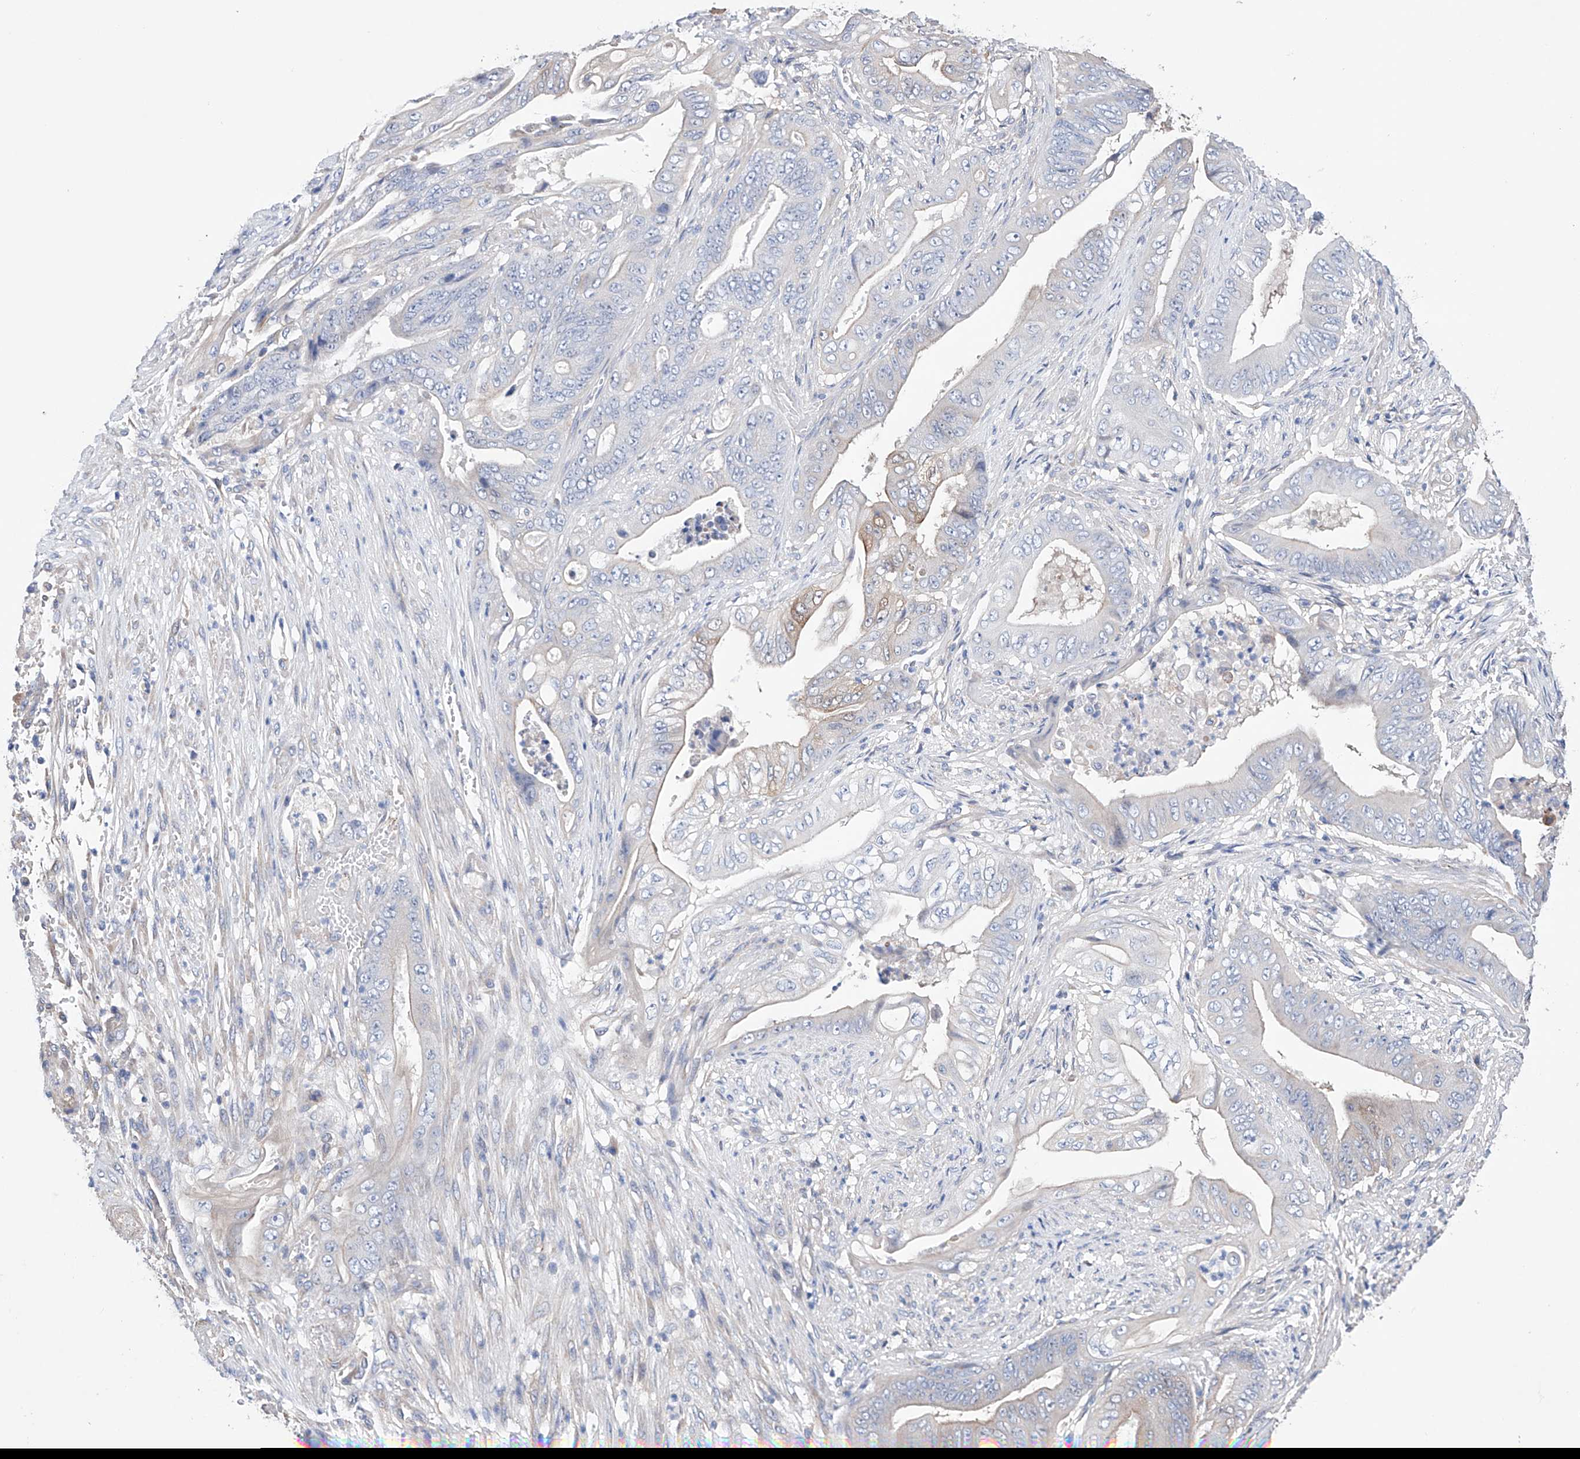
{"staining": {"intensity": "negative", "quantity": "none", "location": "none"}, "tissue": "stomach cancer", "cell_type": "Tumor cells", "image_type": "cancer", "snomed": [{"axis": "morphology", "description": "Adenocarcinoma, NOS"}, {"axis": "topography", "description": "Stomach"}], "caption": "Immunohistochemical staining of human adenocarcinoma (stomach) exhibits no significant expression in tumor cells.", "gene": "AFG1L", "patient": {"sex": "female", "age": 73}}